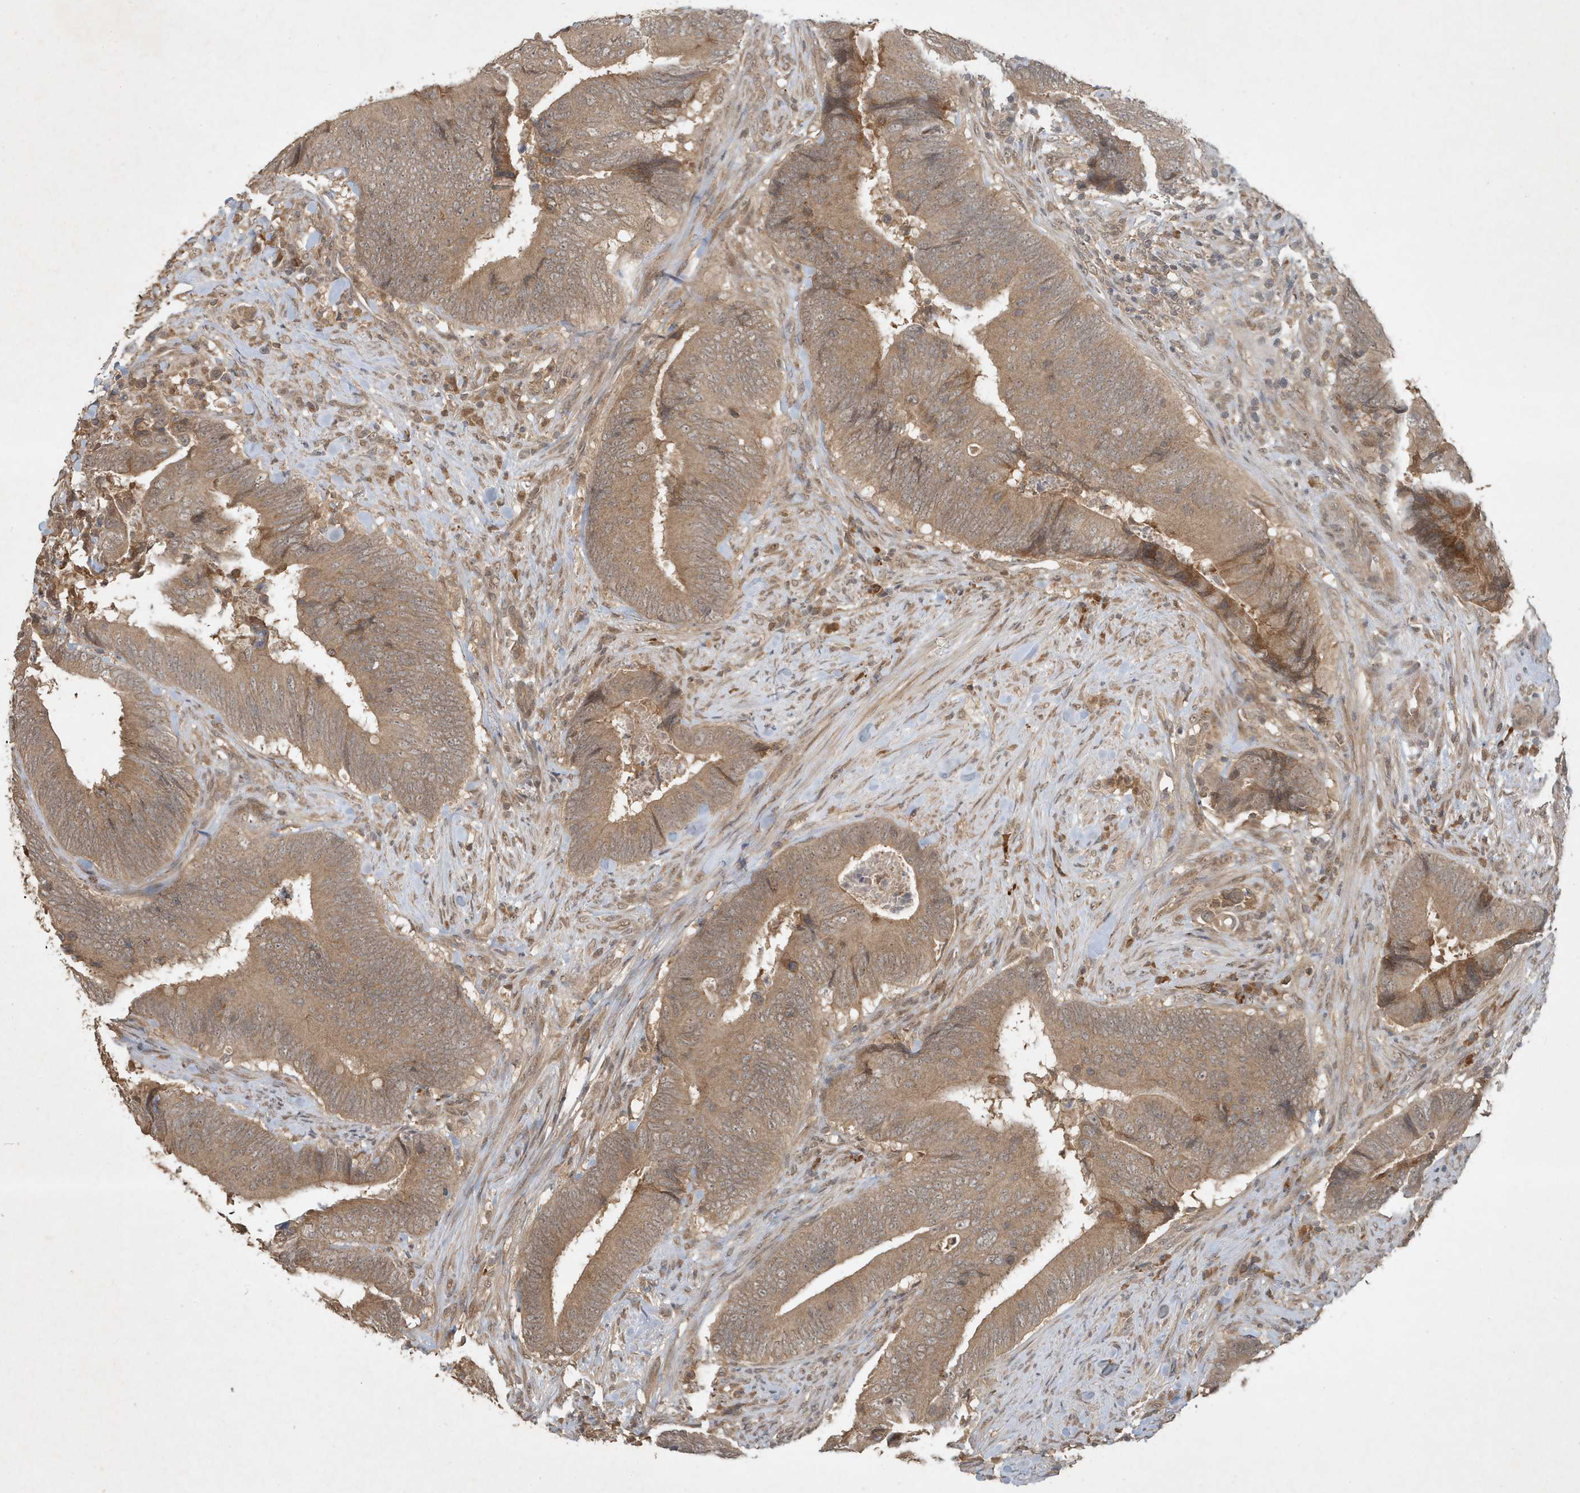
{"staining": {"intensity": "moderate", "quantity": ">75%", "location": "cytoplasmic/membranous"}, "tissue": "colorectal cancer", "cell_type": "Tumor cells", "image_type": "cancer", "snomed": [{"axis": "morphology", "description": "Normal tissue, NOS"}, {"axis": "morphology", "description": "Adenocarcinoma, NOS"}, {"axis": "topography", "description": "Colon"}], "caption": "About >75% of tumor cells in human colorectal adenocarcinoma reveal moderate cytoplasmic/membranous protein positivity as visualized by brown immunohistochemical staining.", "gene": "ABCB9", "patient": {"sex": "male", "age": 56}}